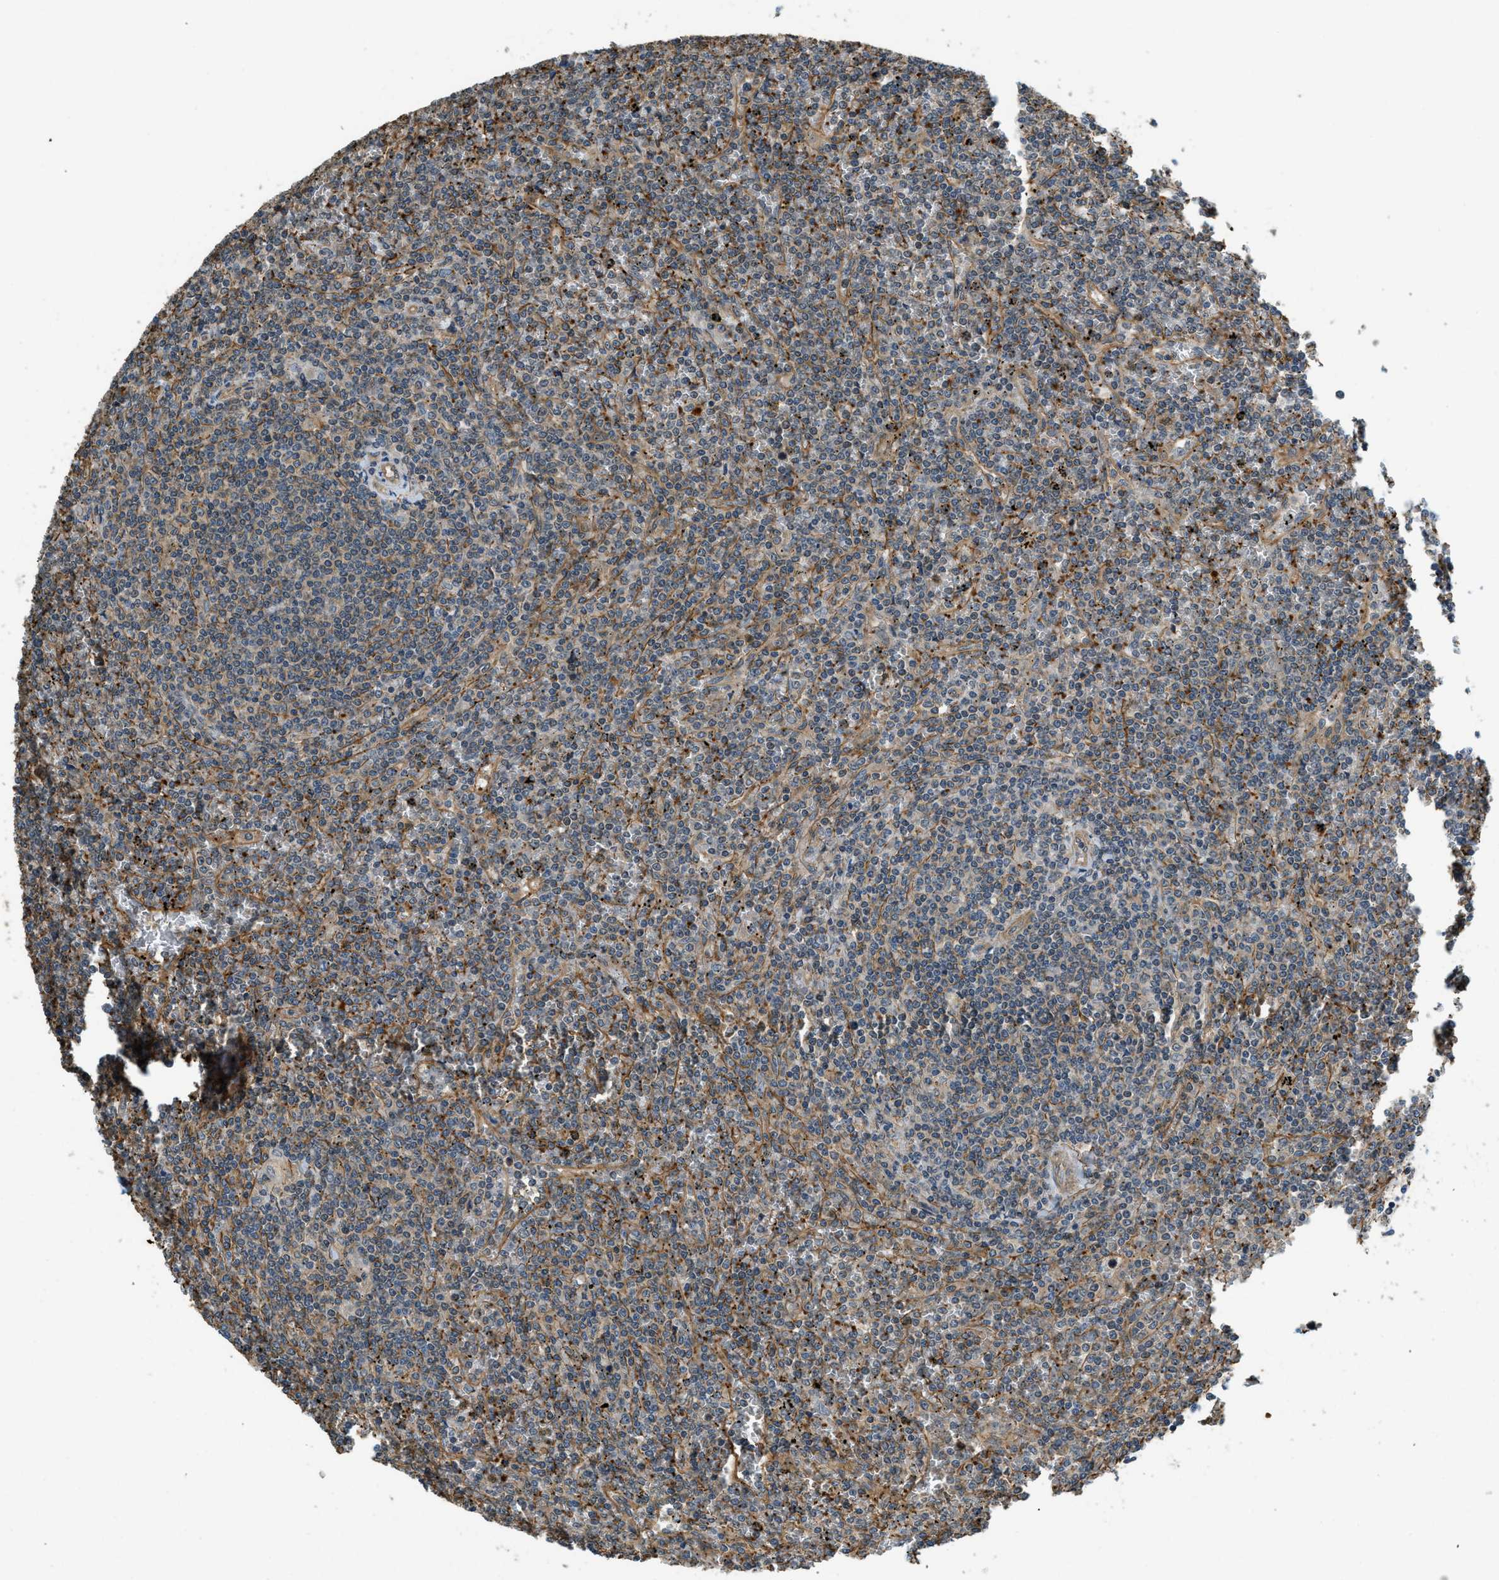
{"staining": {"intensity": "negative", "quantity": "none", "location": "none"}, "tissue": "lymphoma", "cell_type": "Tumor cells", "image_type": "cancer", "snomed": [{"axis": "morphology", "description": "Malignant lymphoma, non-Hodgkin's type, Low grade"}, {"axis": "topography", "description": "Spleen"}], "caption": "This micrograph is of low-grade malignant lymphoma, non-Hodgkin's type stained with immunohistochemistry to label a protein in brown with the nuclei are counter-stained blue. There is no staining in tumor cells.", "gene": "CGN", "patient": {"sex": "female", "age": 19}}